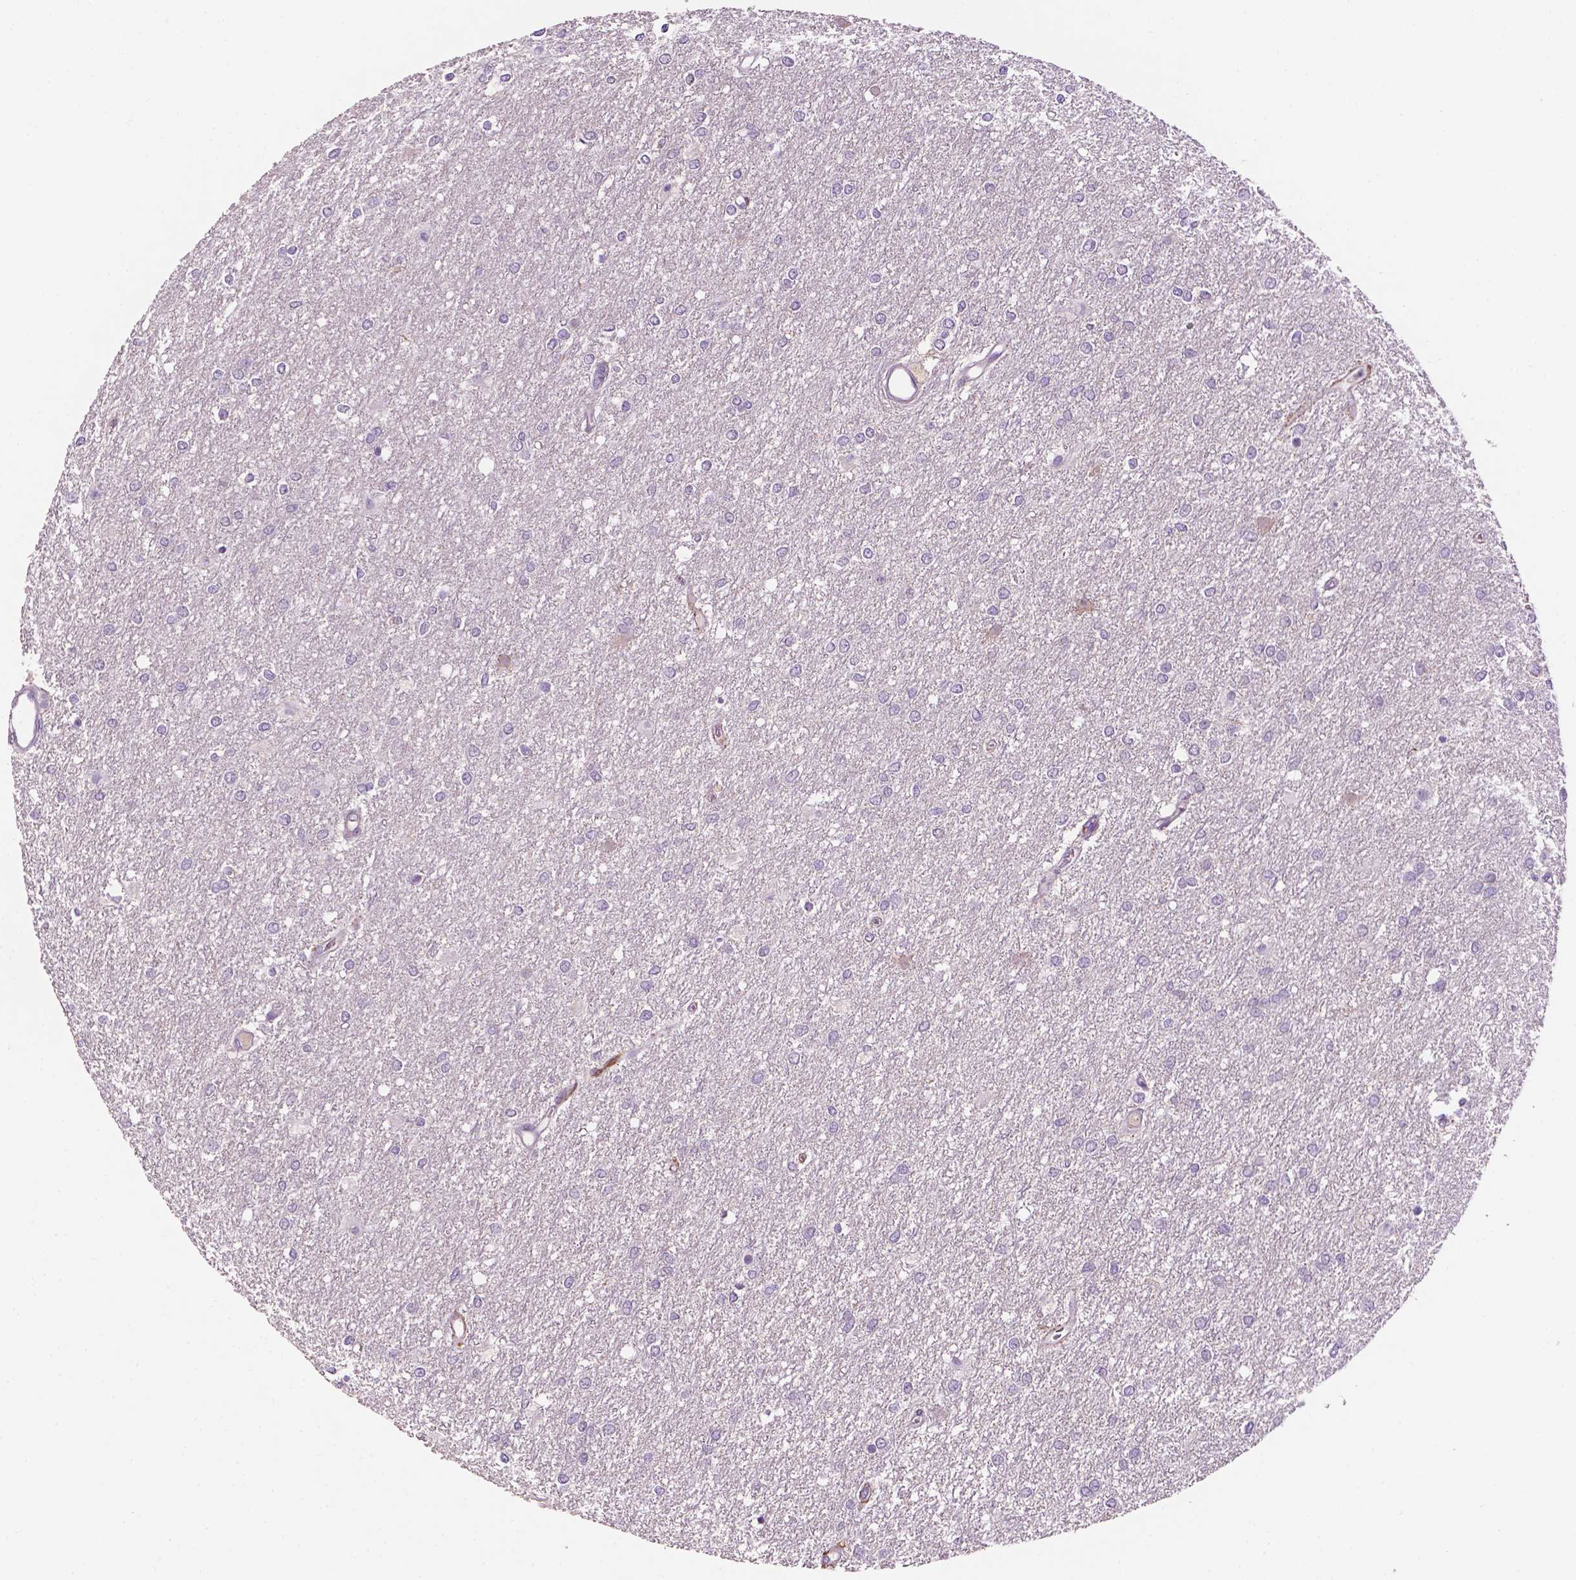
{"staining": {"intensity": "negative", "quantity": "none", "location": "none"}, "tissue": "glioma", "cell_type": "Tumor cells", "image_type": "cancer", "snomed": [{"axis": "morphology", "description": "Glioma, malignant, High grade"}, {"axis": "topography", "description": "Brain"}], "caption": "Tumor cells show no significant protein positivity in high-grade glioma (malignant). Brightfield microscopy of IHC stained with DAB (brown) and hematoxylin (blue), captured at high magnification.", "gene": "FBLN1", "patient": {"sex": "female", "age": 61}}